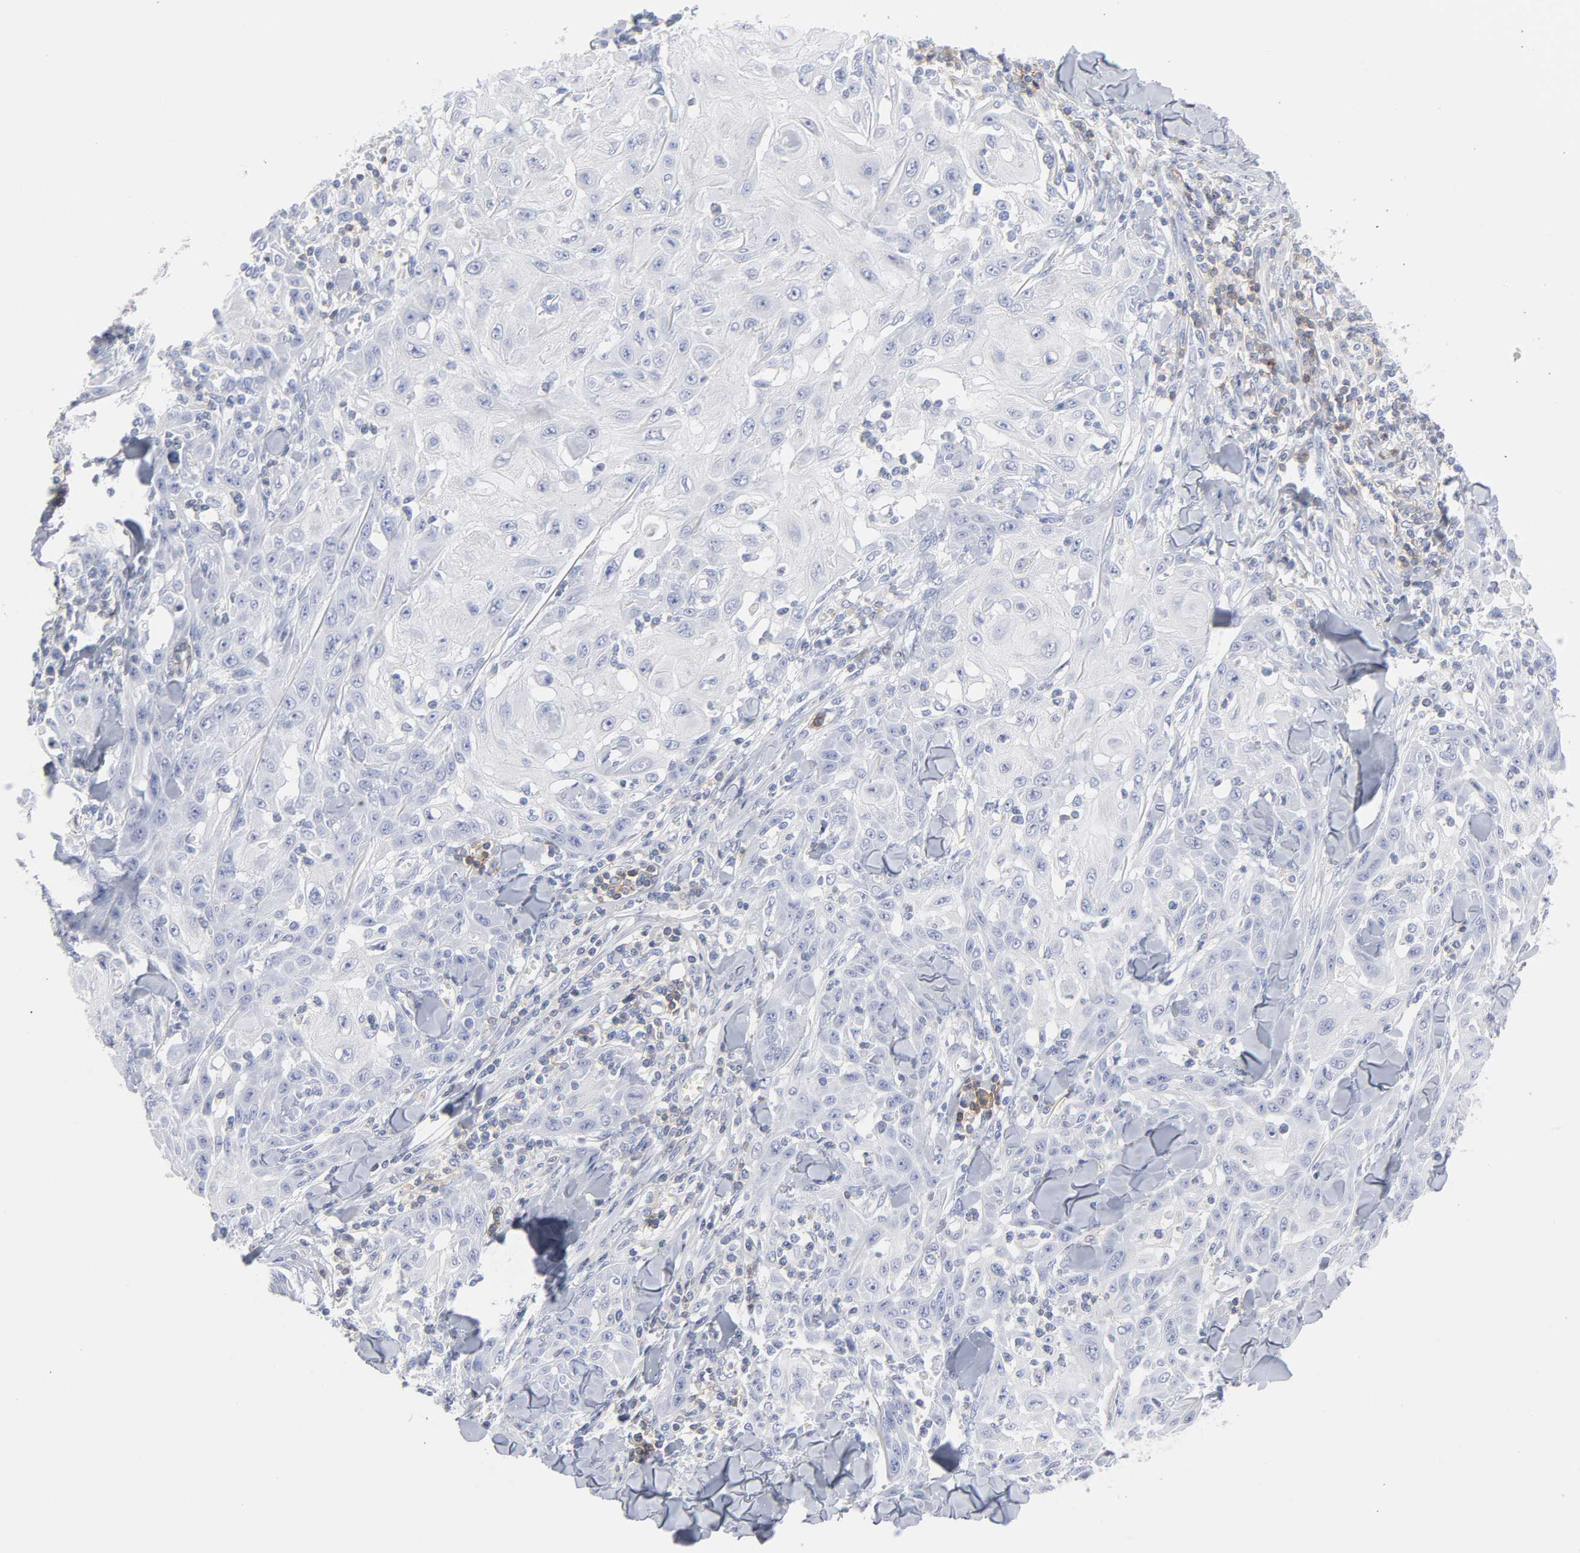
{"staining": {"intensity": "negative", "quantity": "none", "location": "none"}, "tissue": "skin cancer", "cell_type": "Tumor cells", "image_type": "cancer", "snomed": [{"axis": "morphology", "description": "Squamous cell carcinoma, NOS"}, {"axis": "topography", "description": "Skin"}], "caption": "This is a micrograph of IHC staining of skin squamous cell carcinoma, which shows no staining in tumor cells. (DAB IHC visualized using brightfield microscopy, high magnification).", "gene": "P2RY8", "patient": {"sex": "male", "age": 24}}